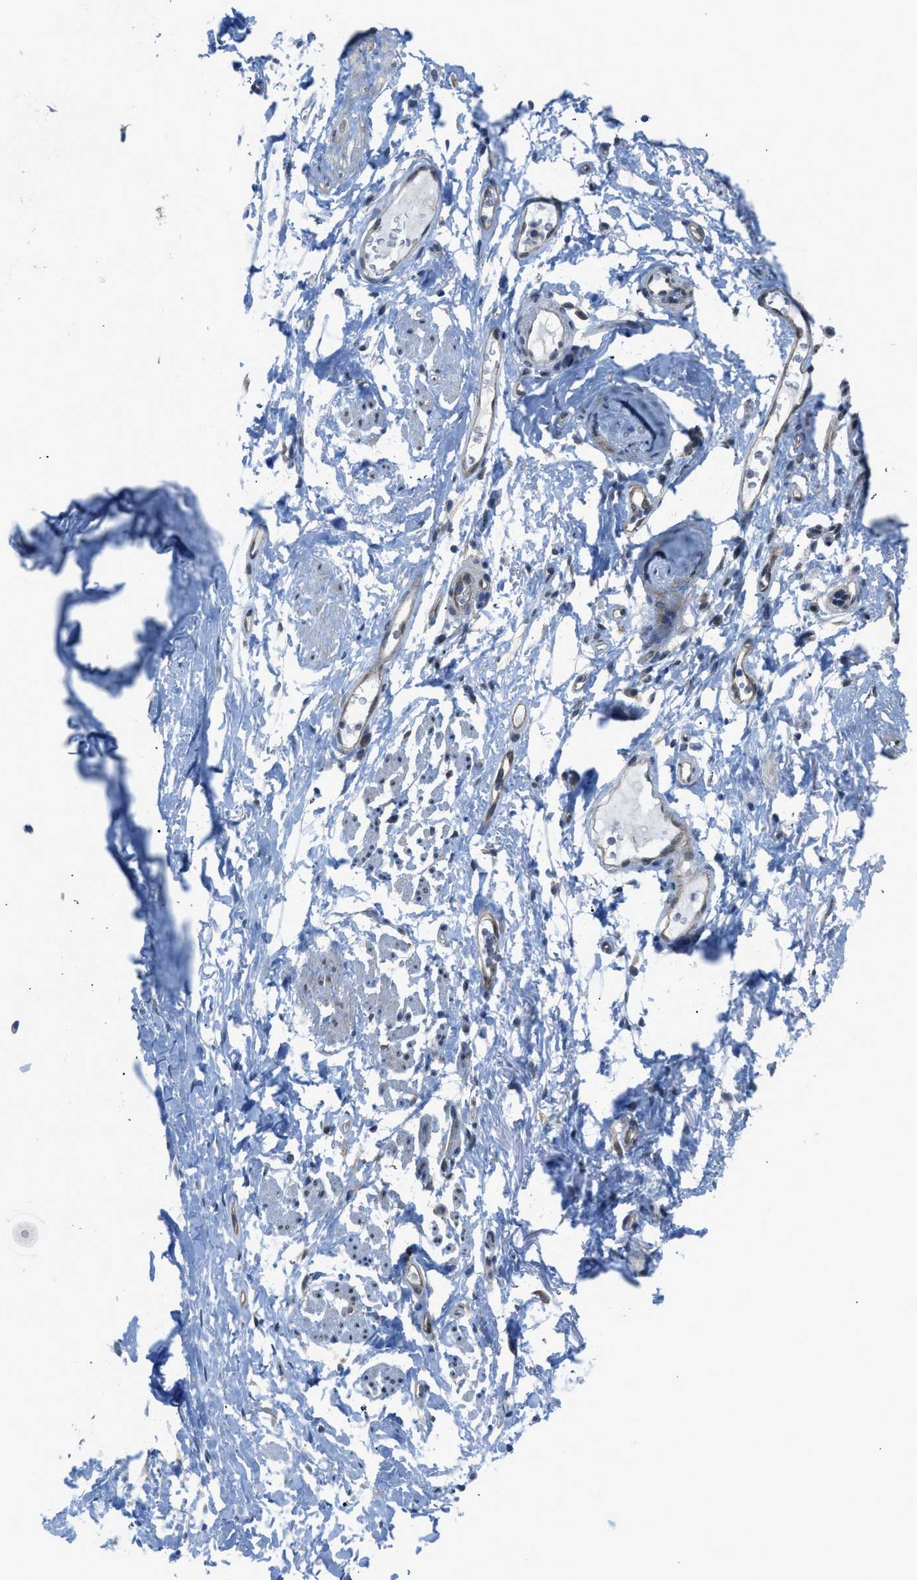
{"staining": {"intensity": "negative", "quantity": "none", "location": "none"}, "tissue": "adipose tissue", "cell_type": "Adipocytes", "image_type": "normal", "snomed": [{"axis": "morphology", "description": "Normal tissue, NOS"}, {"axis": "topography", "description": "Cartilage tissue"}, {"axis": "topography", "description": "Bronchus"}], "caption": "Adipocytes show no significant positivity in unremarkable adipose tissue. The staining is performed using DAB brown chromogen with nuclei counter-stained in using hematoxylin.", "gene": "PRKN", "patient": {"sex": "female", "age": 73}}